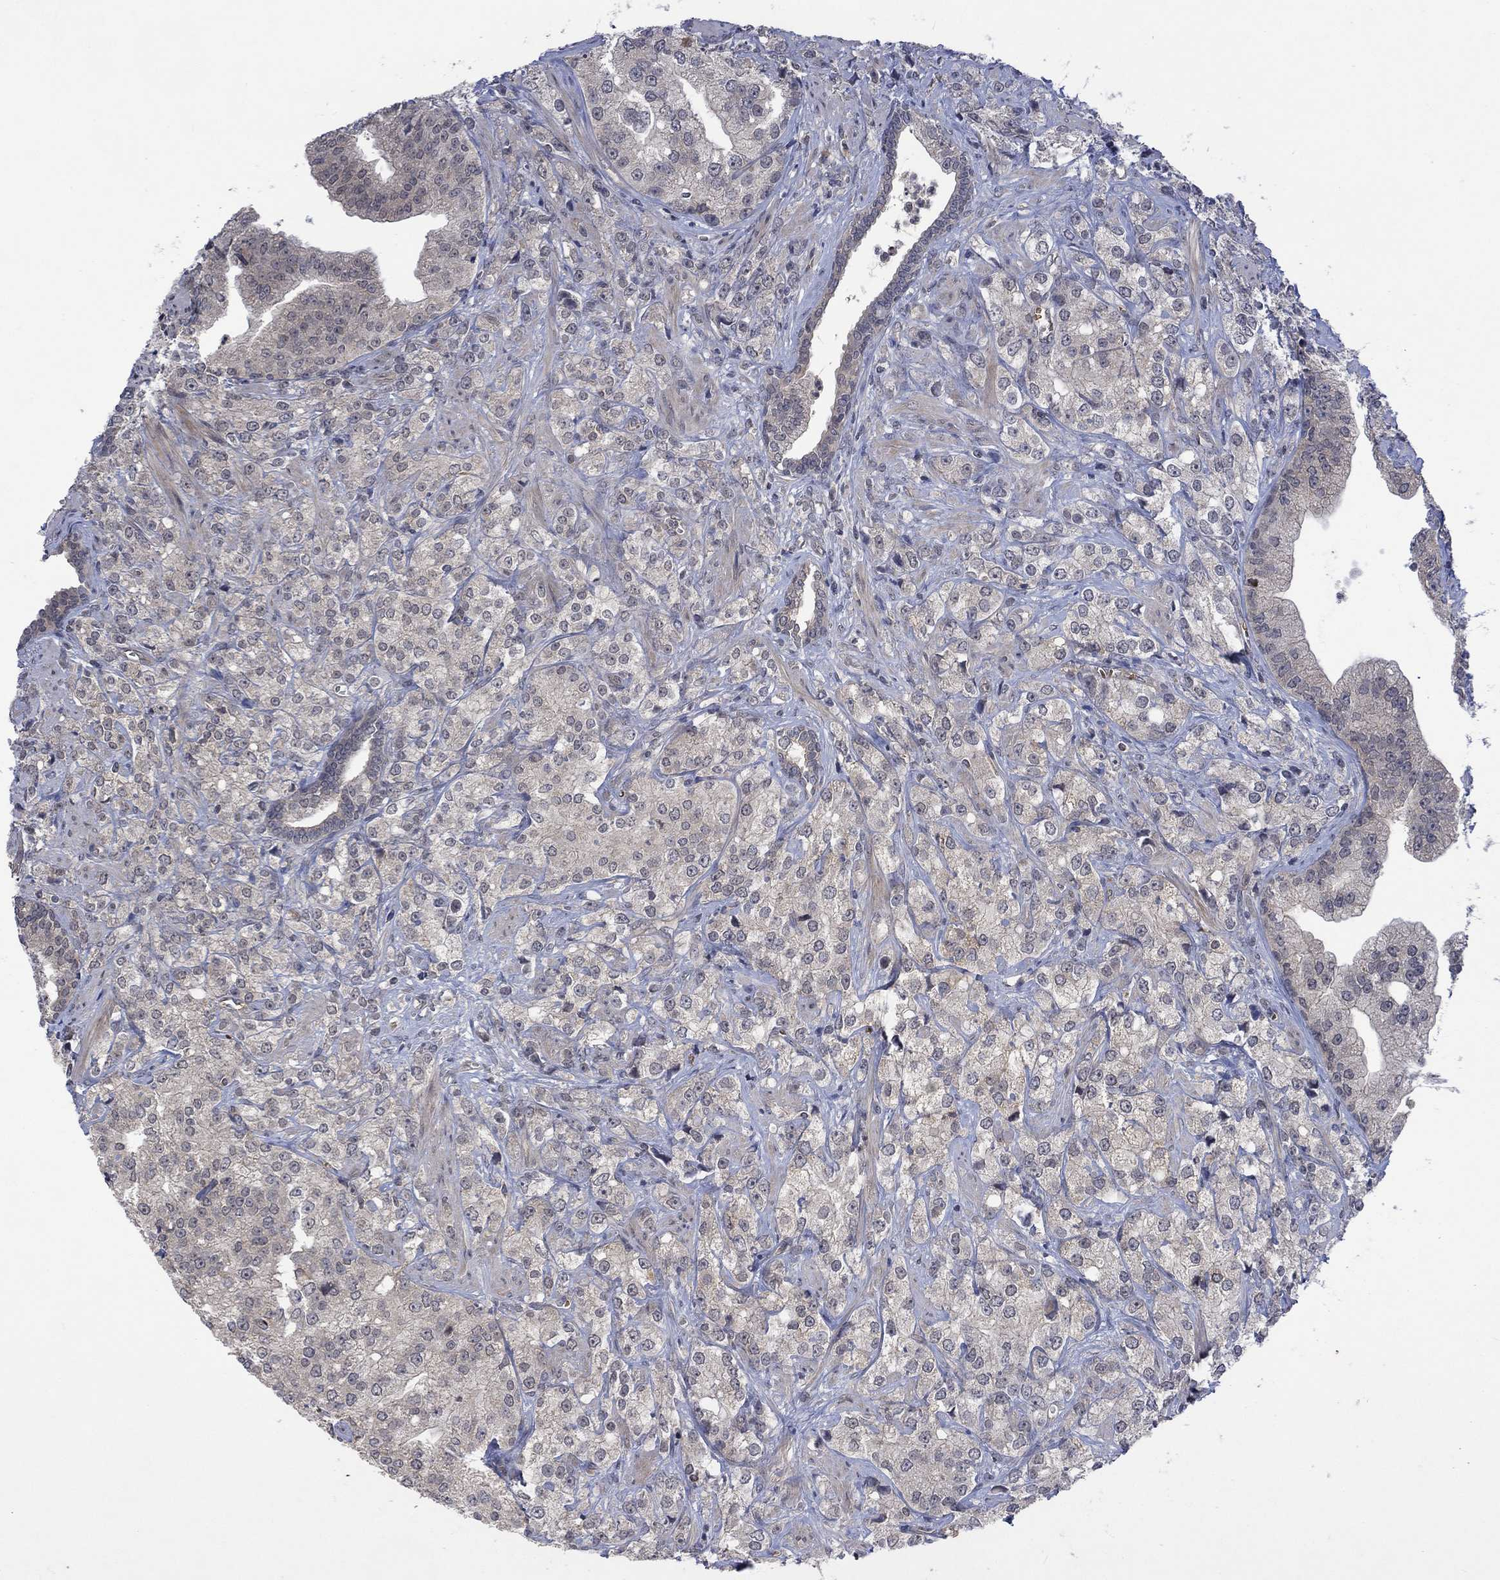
{"staining": {"intensity": "negative", "quantity": "none", "location": "none"}, "tissue": "prostate cancer", "cell_type": "Tumor cells", "image_type": "cancer", "snomed": [{"axis": "morphology", "description": "Adenocarcinoma, NOS"}, {"axis": "topography", "description": "Prostate and seminal vesicle, NOS"}, {"axis": "topography", "description": "Prostate"}], "caption": "There is no significant staining in tumor cells of prostate cancer.", "gene": "GRIN2D", "patient": {"sex": "male", "age": 68}}